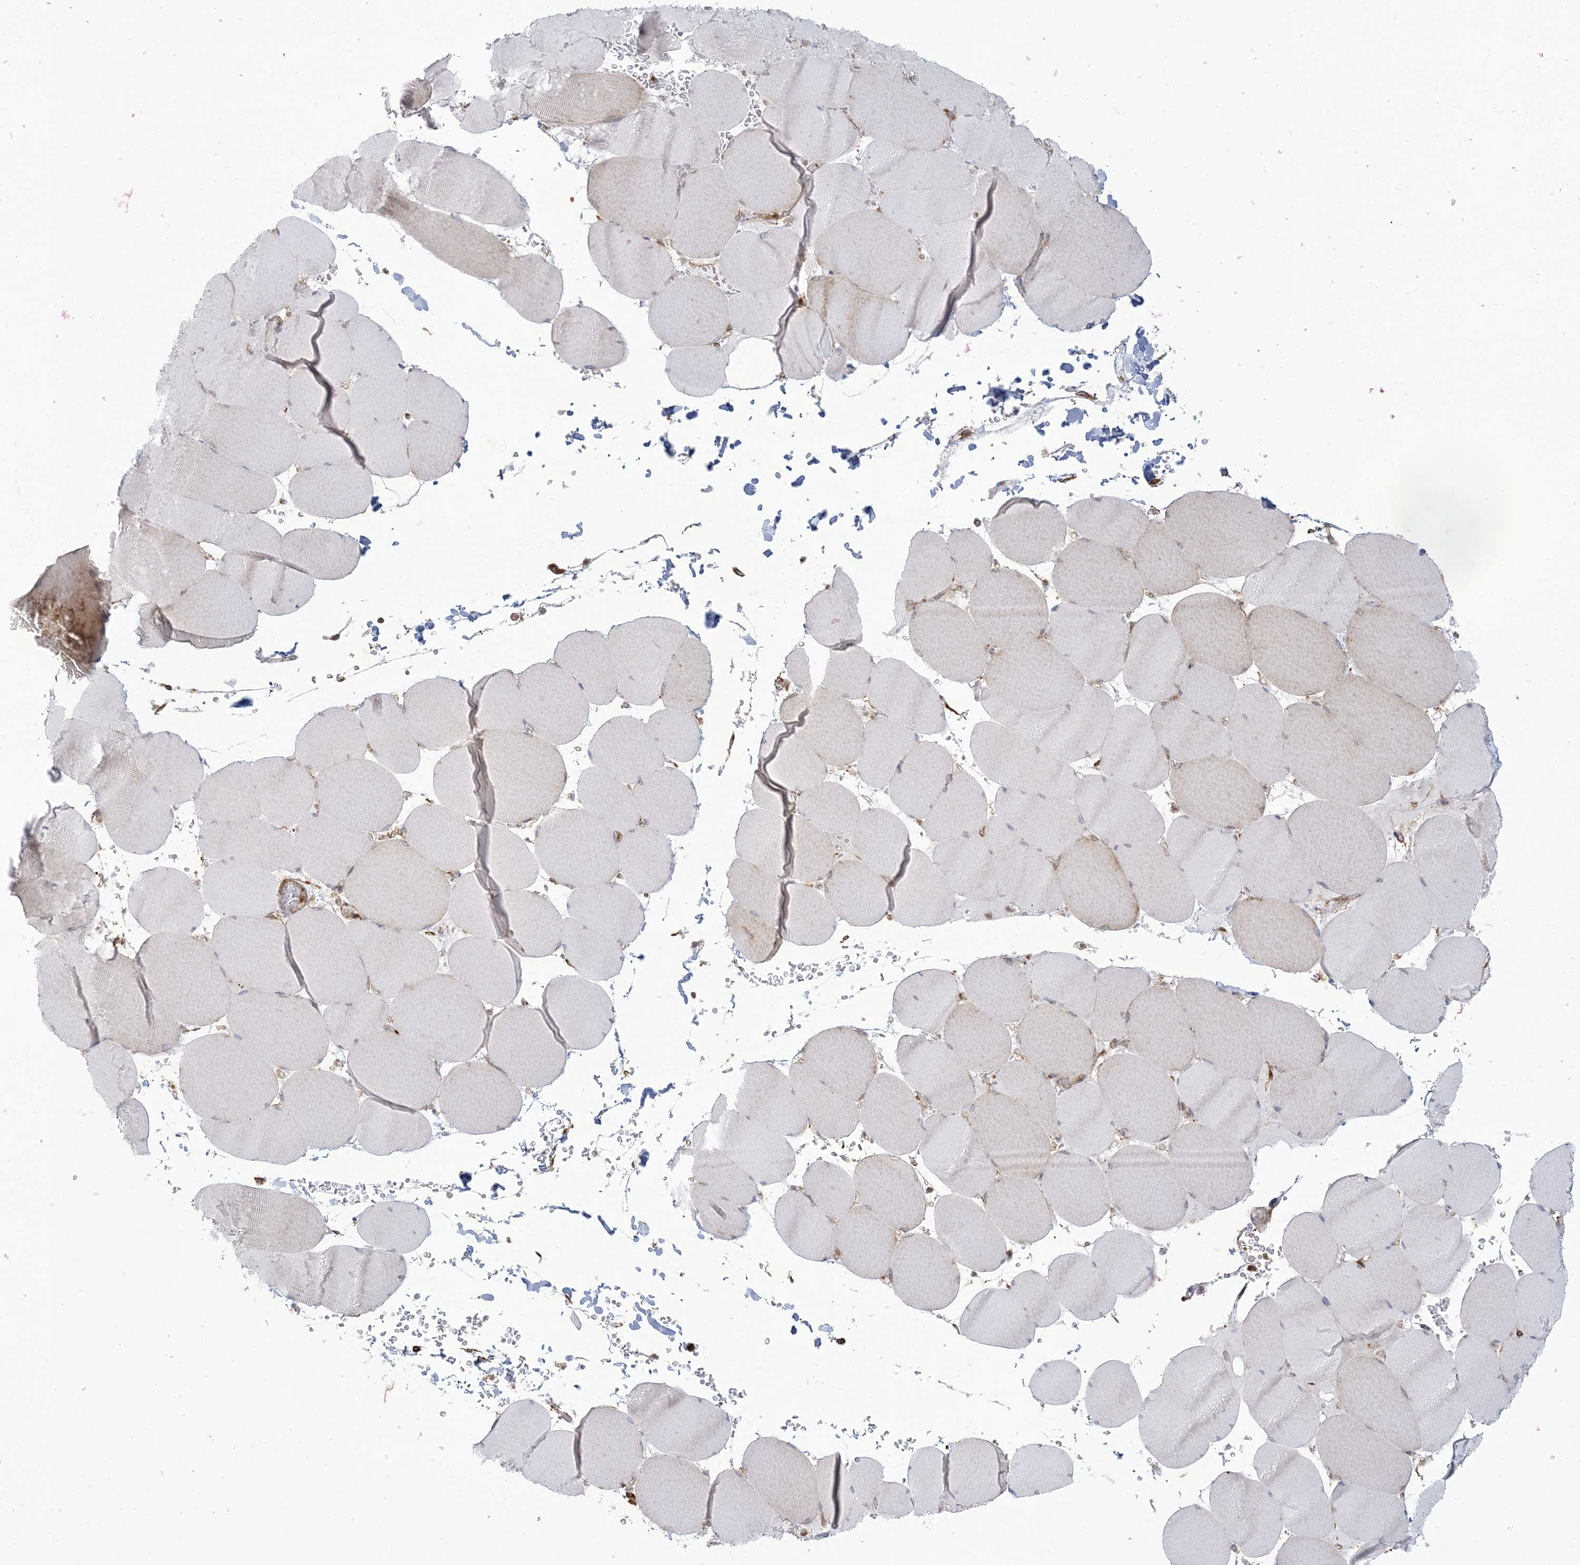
{"staining": {"intensity": "negative", "quantity": "none", "location": "none"}, "tissue": "skeletal muscle", "cell_type": "Myocytes", "image_type": "normal", "snomed": [{"axis": "morphology", "description": "Normal tissue, NOS"}, {"axis": "topography", "description": "Skeletal muscle"}, {"axis": "topography", "description": "Head-Neck"}], "caption": "This photomicrograph is of normal skeletal muscle stained with IHC to label a protein in brown with the nuclei are counter-stained blue. There is no positivity in myocytes.", "gene": "DERL3", "patient": {"sex": "male", "age": 66}}